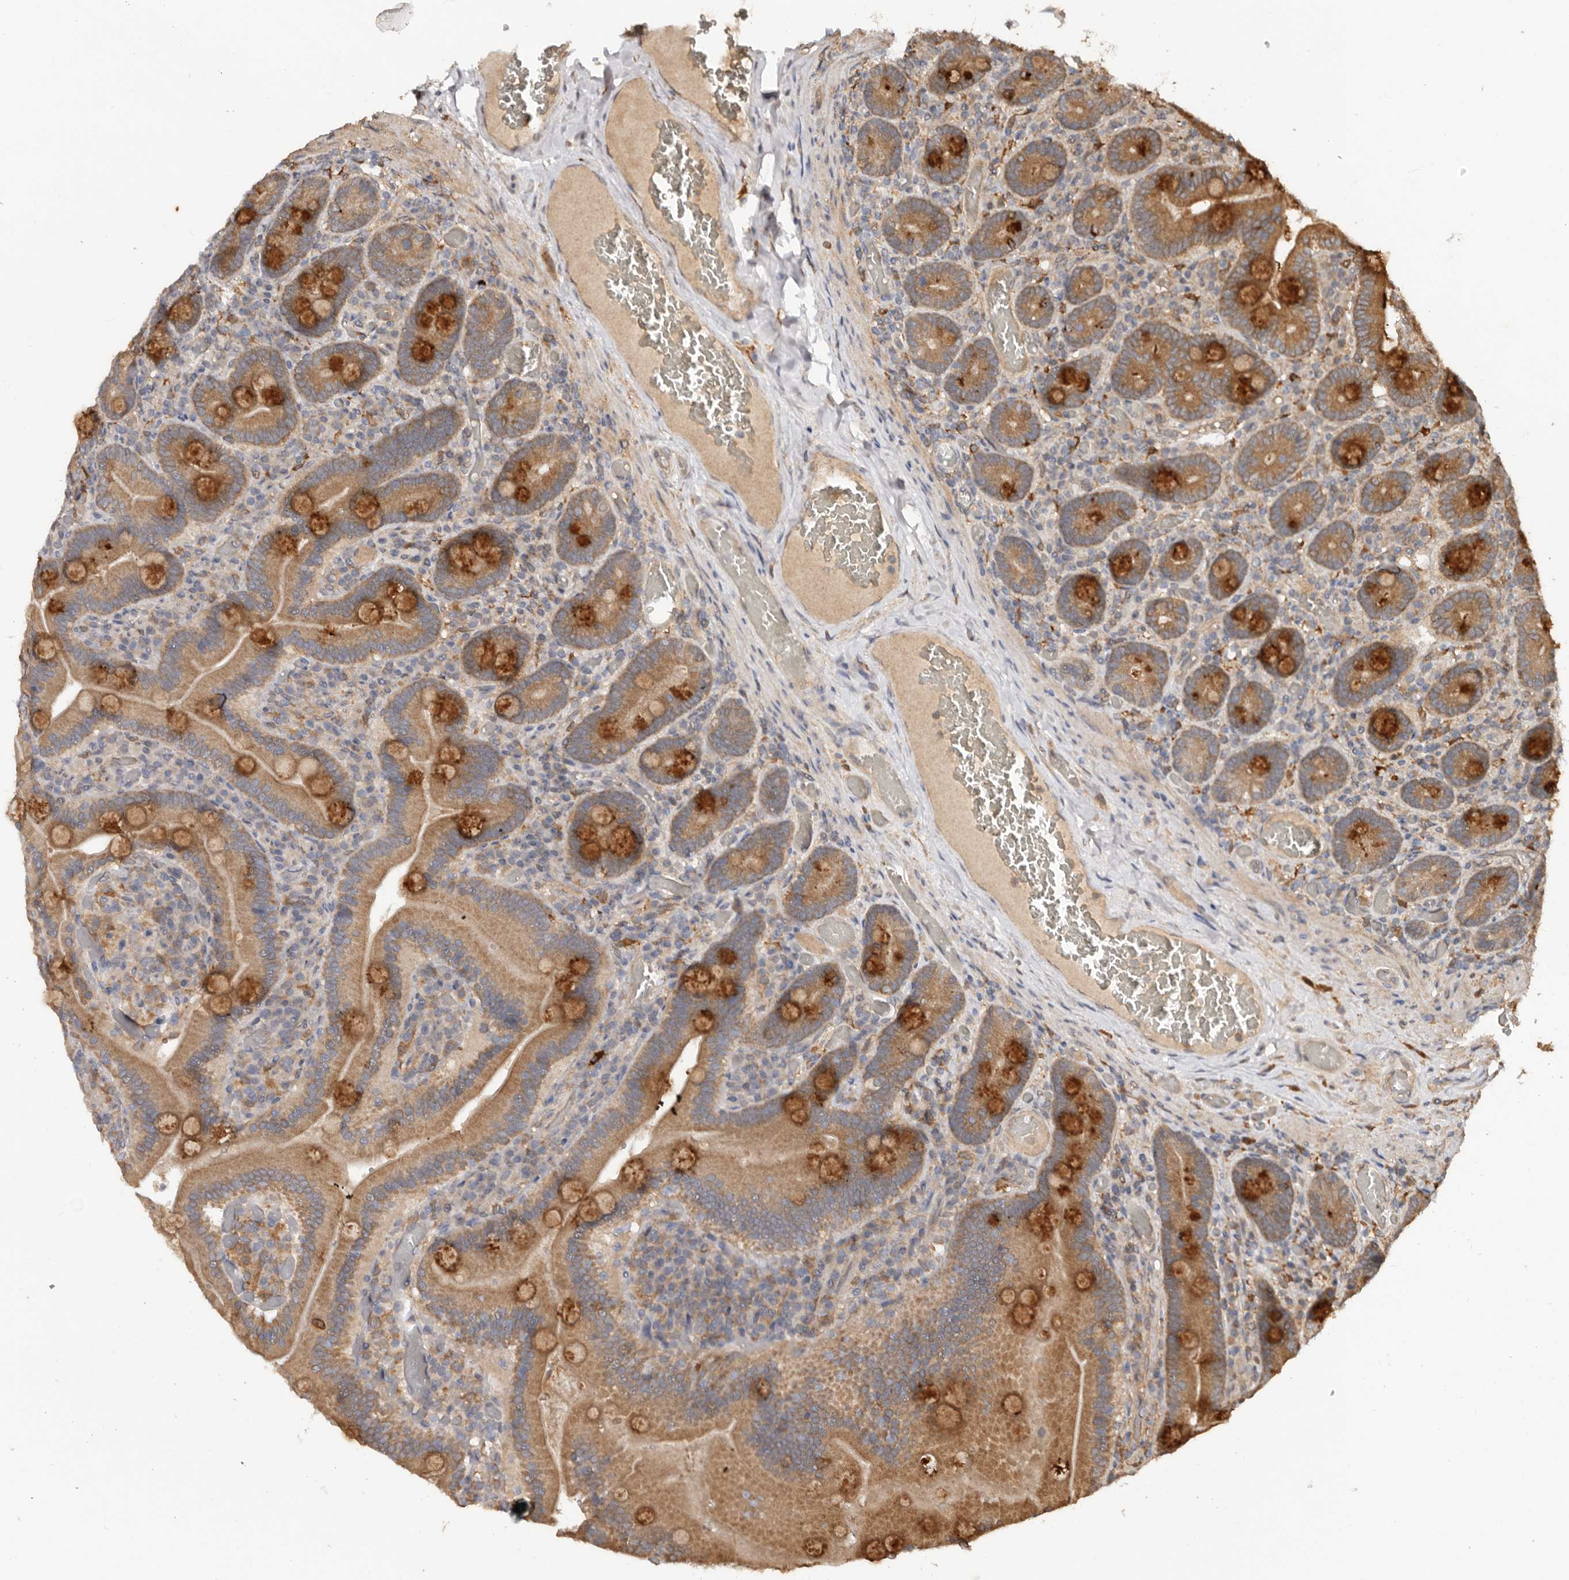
{"staining": {"intensity": "strong", "quantity": "25%-75%", "location": "cytoplasmic/membranous"}, "tissue": "duodenum", "cell_type": "Glandular cells", "image_type": "normal", "snomed": [{"axis": "morphology", "description": "Normal tissue, NOS"}, {"axis": "topography", "description": "Duodenum"}], "caption": "Immunohistochemical staining of benign duodenum reveals strong cytoplasmic/membranous protein expression in approximately 25%-75% of glandular cells. (DAB IHC with brightfield microscopy, high magnification).", "gene": "RSPO2", "patient": {"sex": "female", "age": 62}}